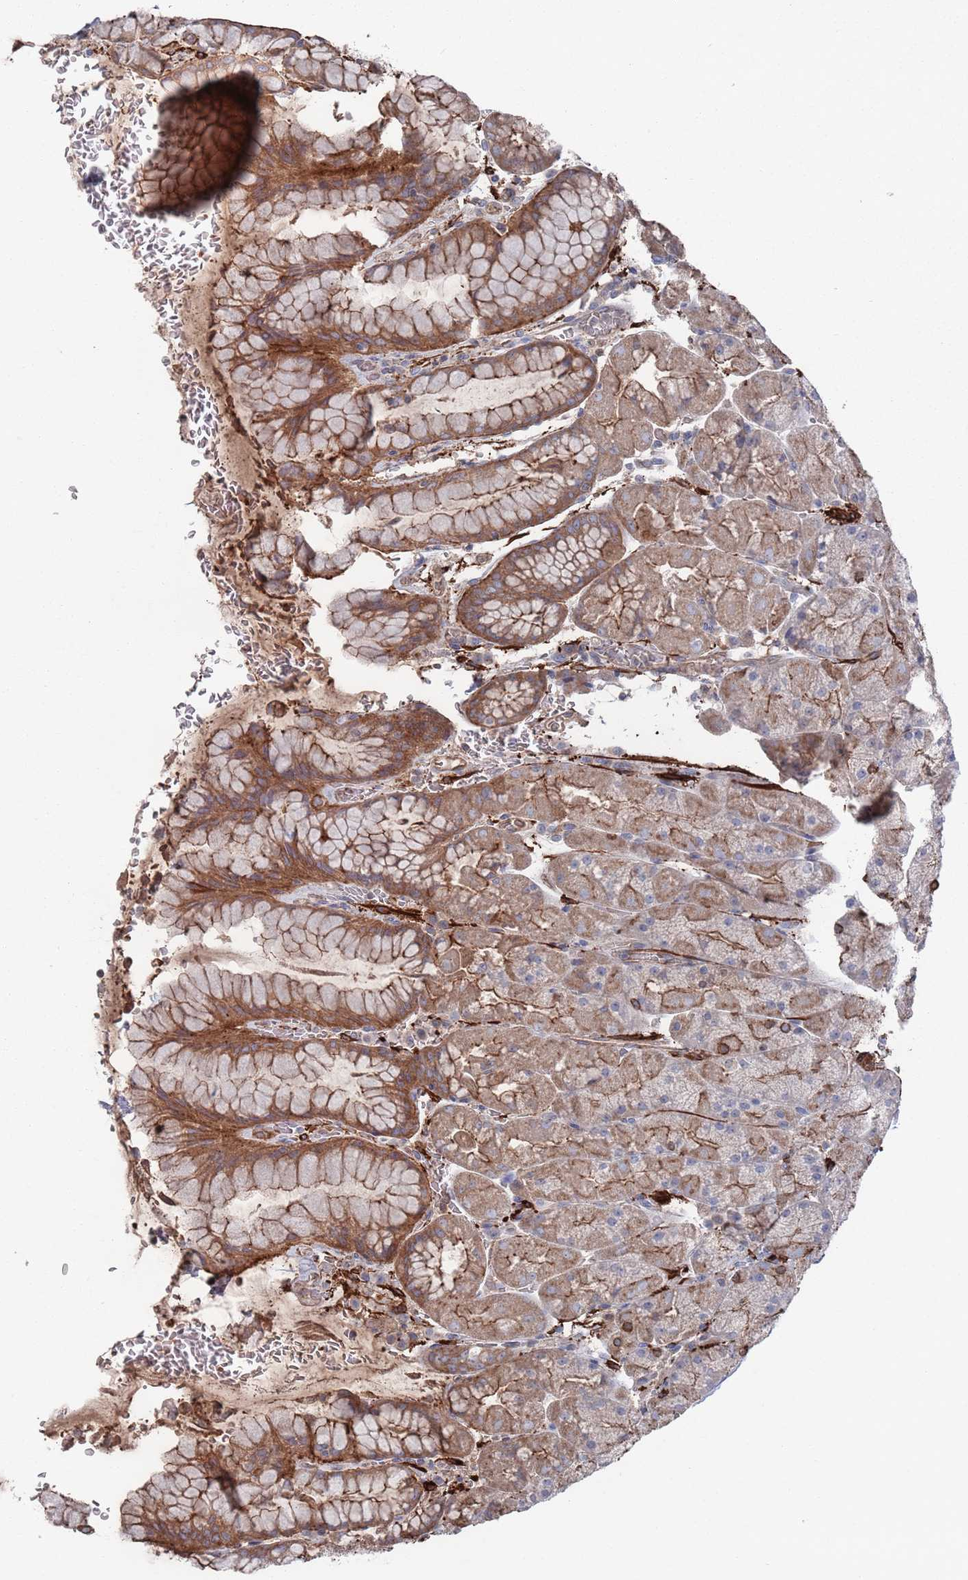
{"staining": {"intensity": "moderate", "quantity": "25%-75%", "location": "cytoplasmic/membranous"}, "tissue": "stomach", "cell_type": "Glandular cells", "image_type": "normal", "snomed": [{"axis": "morphology", "description": "Normal tissue, NOS"}, {"axis": "topography", "description": "Stomach, upper"}, {"axis": "topography", "description": "Stomach, lower"}], "caption": "Normal stomach was stained to show a protein in brown. There is medium levels of moderate cytoplasmic/membranous staining in about 25%-75% of glandular cells.", "gene": "PLEKHA4", "patient": {"sex": "male", "age": 67}}